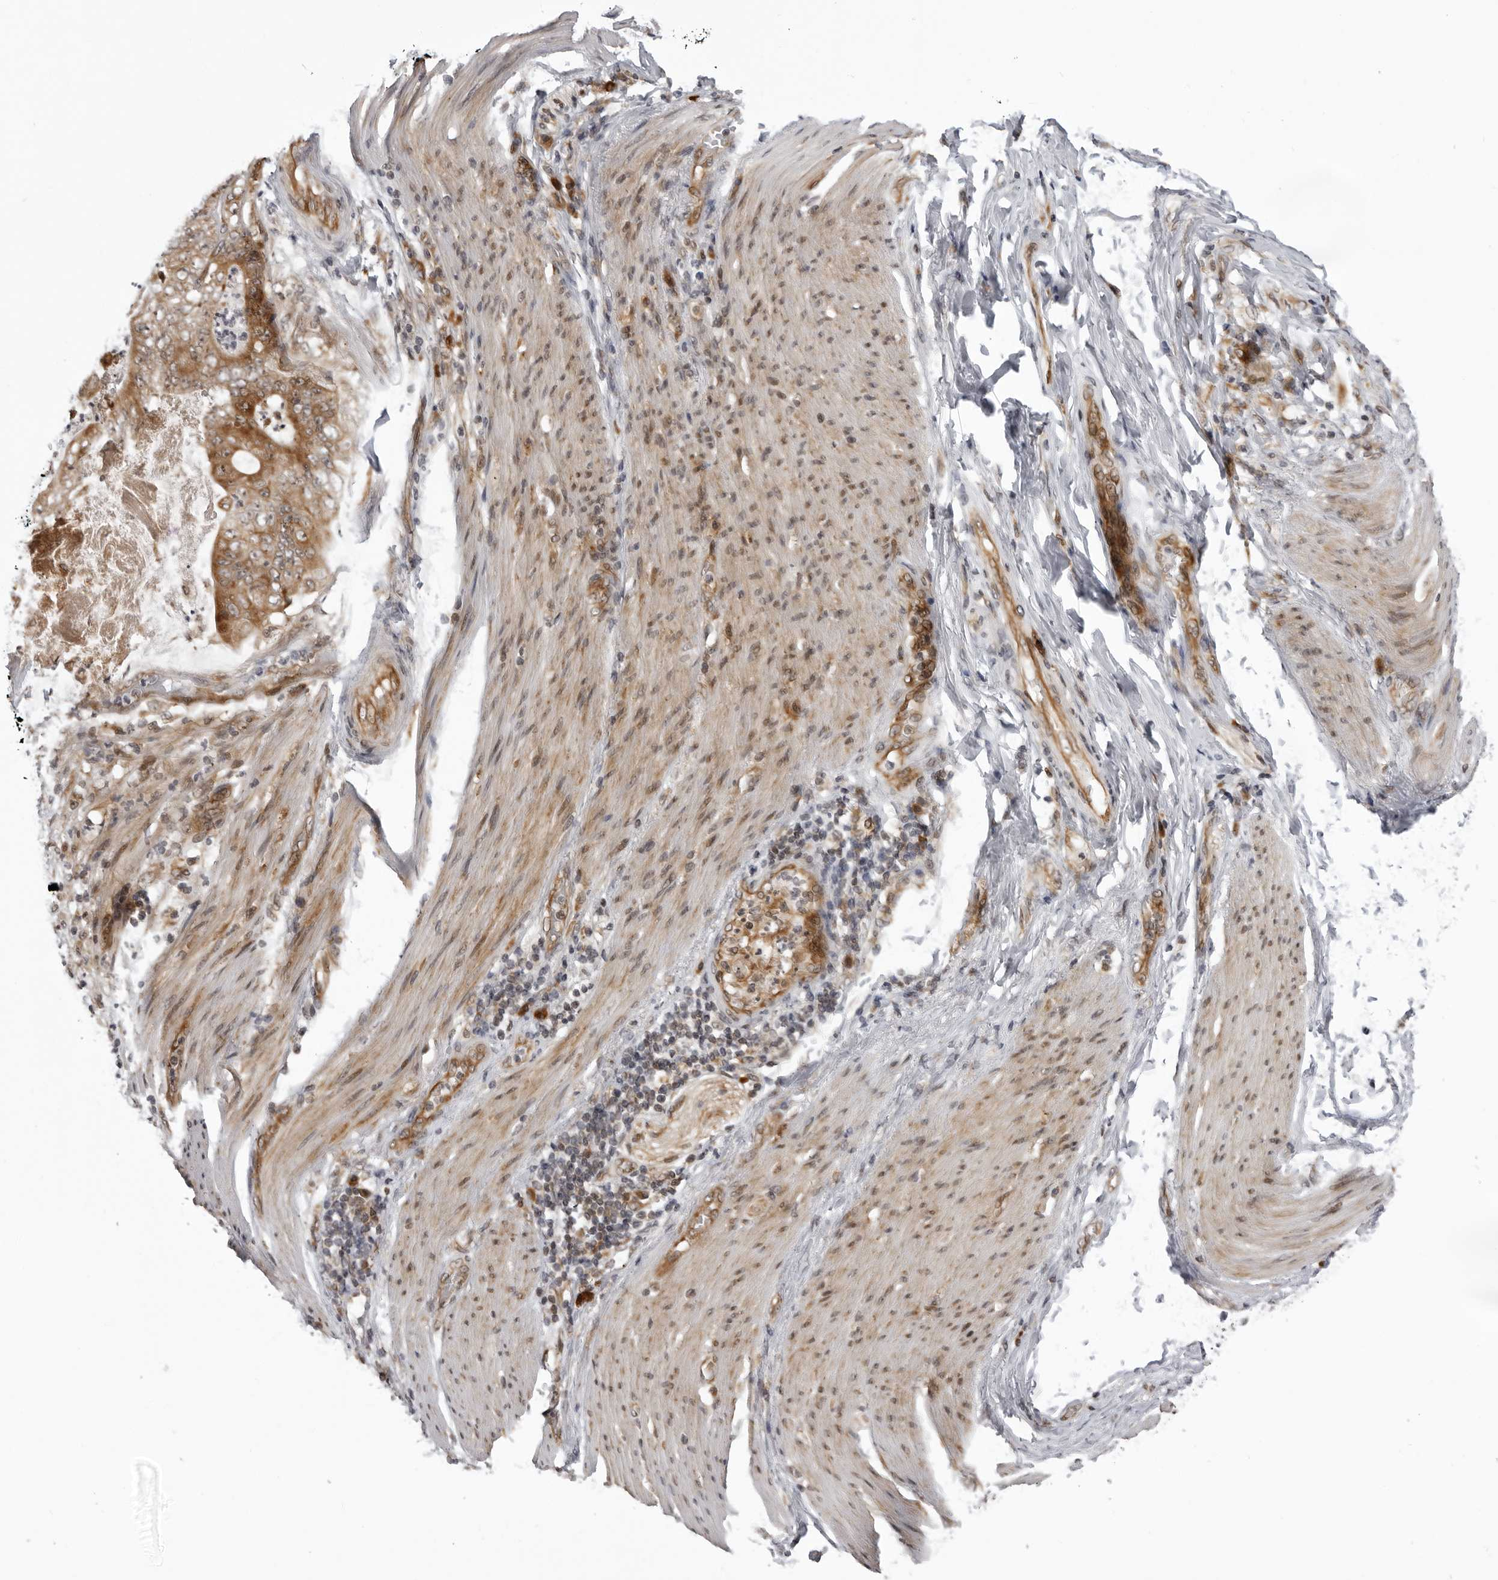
{"staining": {"intensity": "moderate", "quantity": ">75%", "location": "cytoplasmic/membranous"}, "tissue": "stomach cancer", "cell_type": "Tumor cells", "image_type": "cancer", "snomed": [{"axis": "morphology", "description": "Adenocarcinoma, NOS"}, {"axis": "topography", "description": "Stomach"}], "caption": "This micrograph demonstrates IHC staining of human stomach cancer, with medium moderate cytoplasmic/membranous staining in about >75% of tumor cells.", "gene": "GCSAML", "patient": {"sex": "female", "age": 73}}